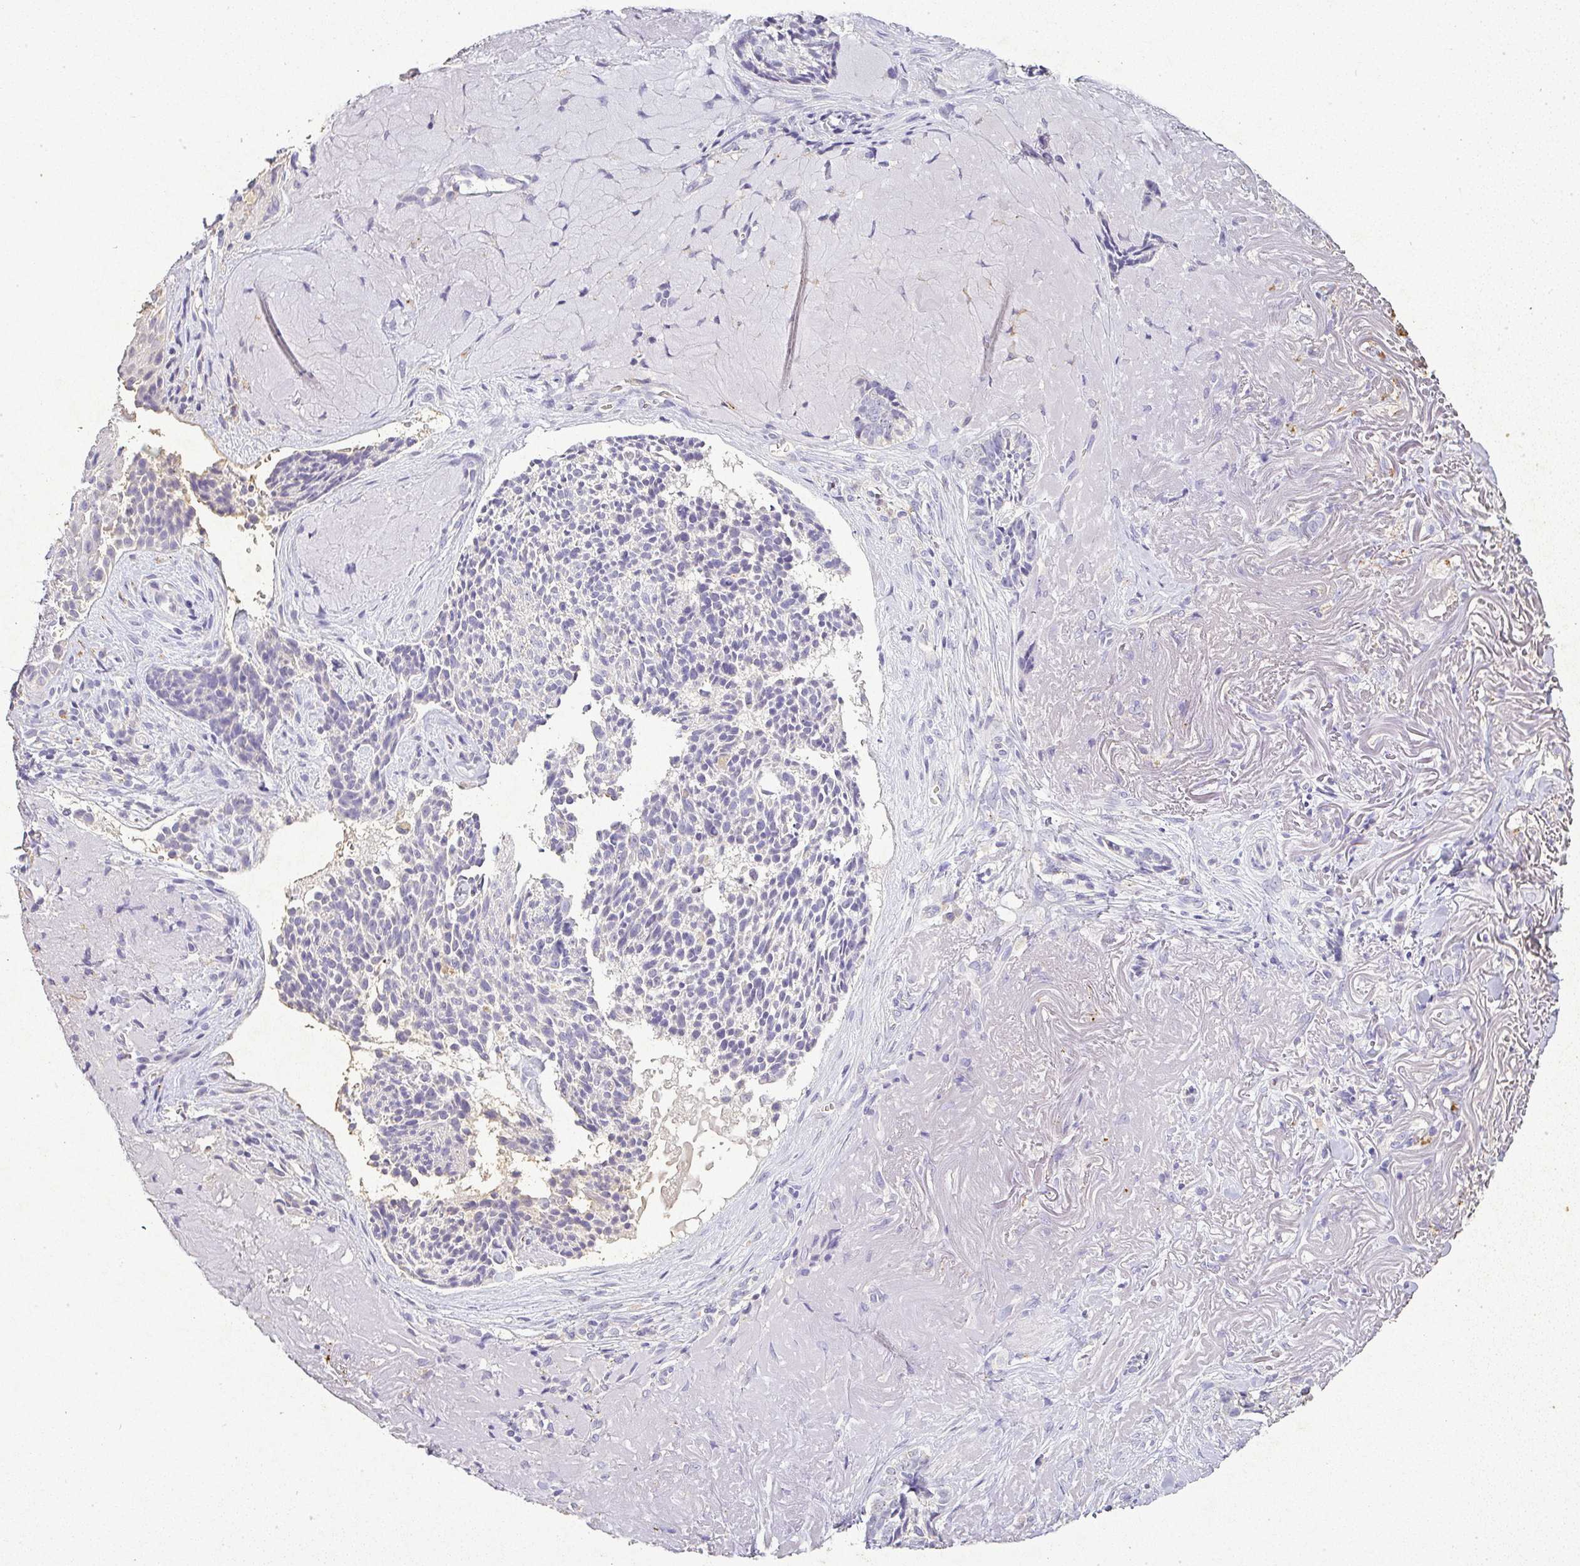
{"staining": {"intensity": "negative", "quantity": "none", "location": "none"}, "tissue": "skin cancer", "cell_type": "Tumor cells", "image_type": "cancer", "snomed": [{"axis": "morphology", "description": "Basal cell carcinoma"}, {"axis": "topography", "description": "Skin"}, {"axis": "topography", "description": "Skin of face"}], "caption": "Histopathology image shows no significant protein expression in tumor cells of skin cancer (basal cell carcinoma). (DAB (3,3'-diaminobenzidine) IHC visualized using brightfield microscopy, high magnification).", "gene": "RPS2", "patient": {"sex": "female", "age": 95}}